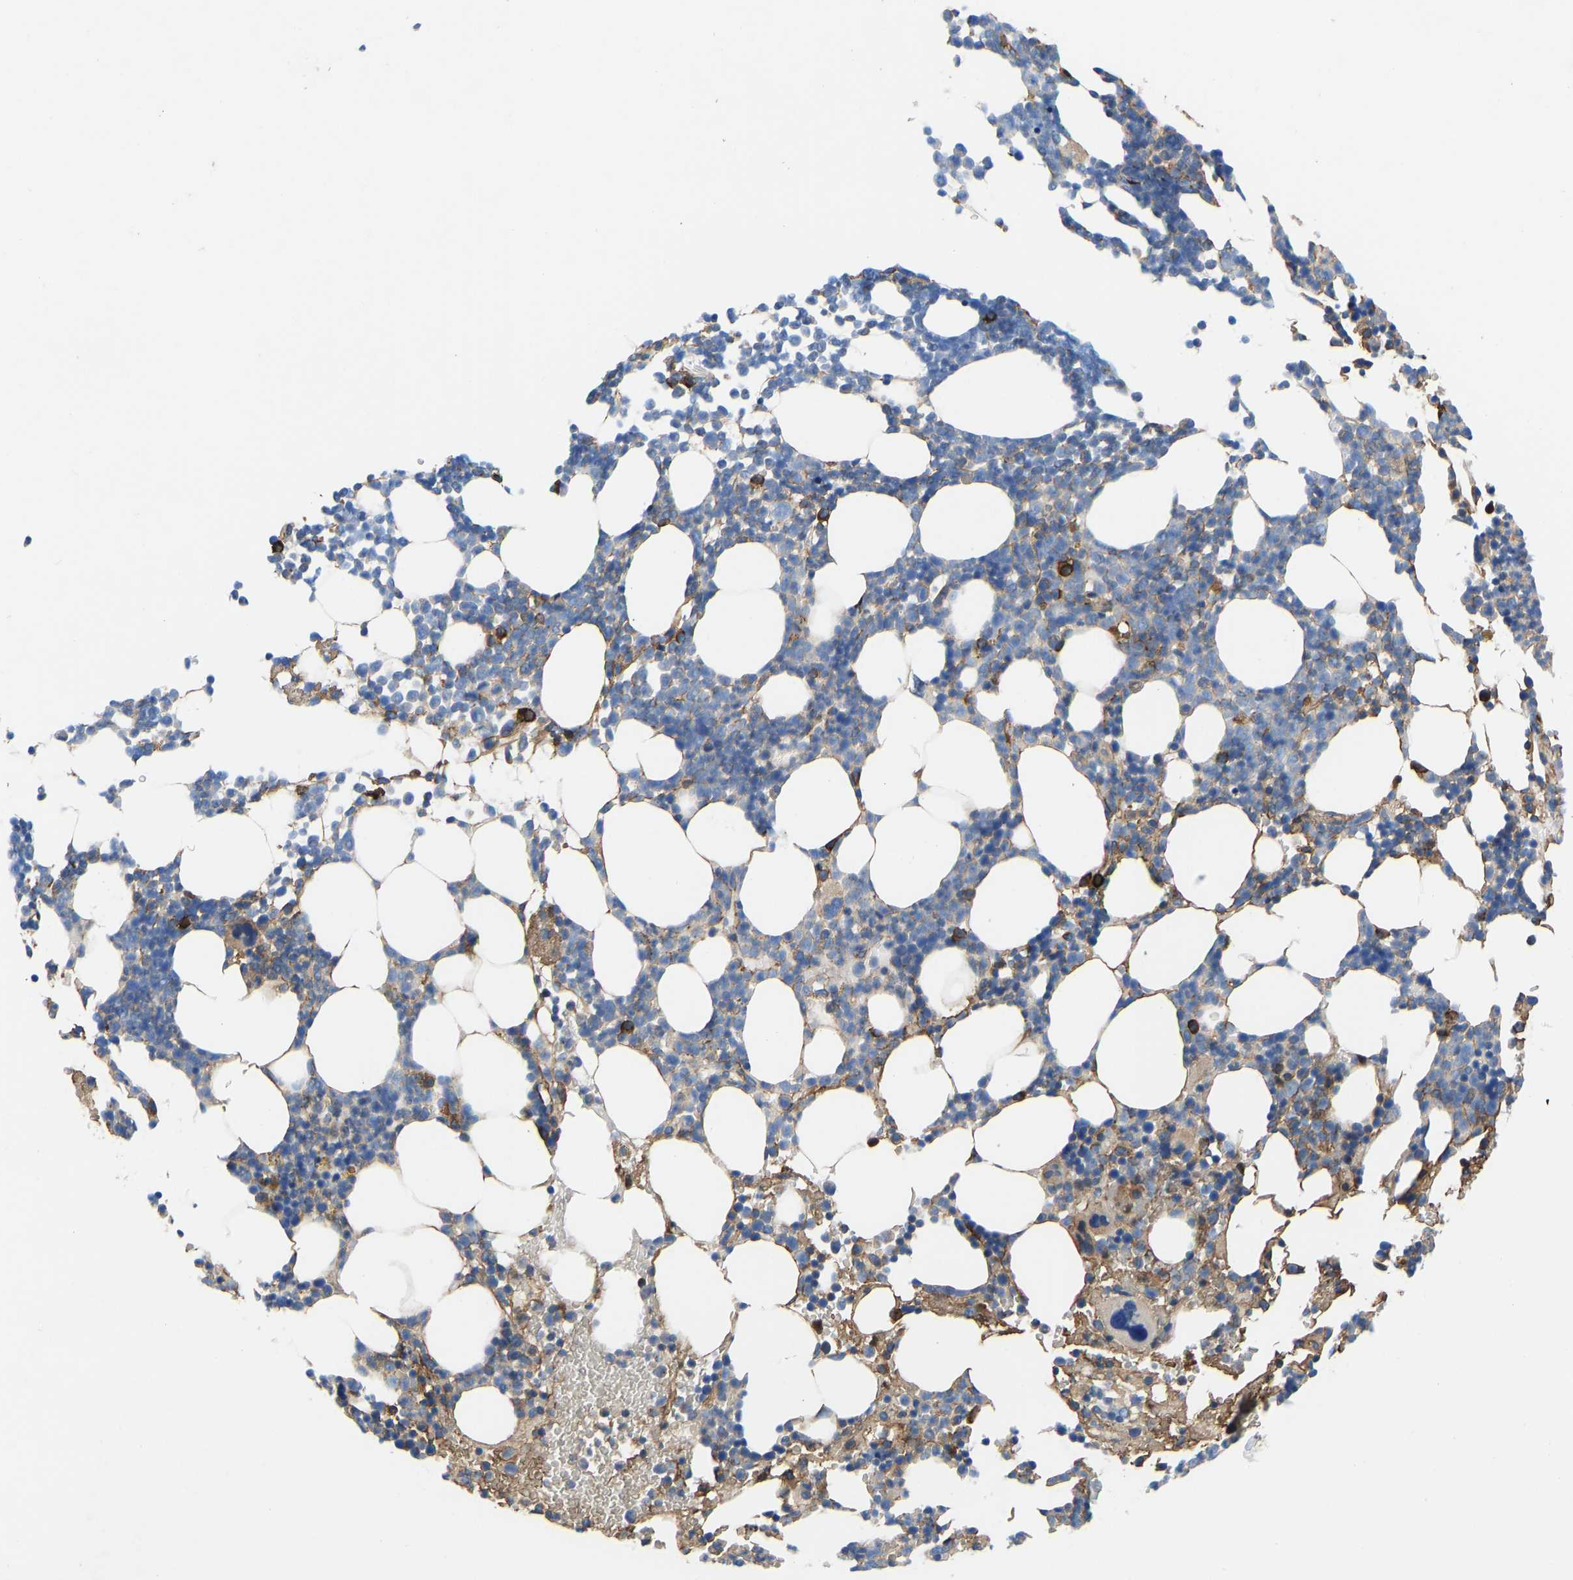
{"staining": {"intensity": "moderate", "quantity": "<25%", "location": "cytoplasmic/membranous"}, "tissue": "bone marrow", "cell_type": "Hematopoietic cells", "image_type": "normal", "snomed": [{"axis": "morphology", "description": "Normal tissue, NOS"}, {"axis": "morphology", "description": "Inflammation, NOS"}, {"axis": "topography", "description": "Bone marrow"}], "caption": "A brown stain highlights moderate cytoplasmic/membranous staining of a protein in hematopoietic cells of normal bone marrow.", "gene": "HSPG2", "patient": {"sex": "female", "age": 67}}